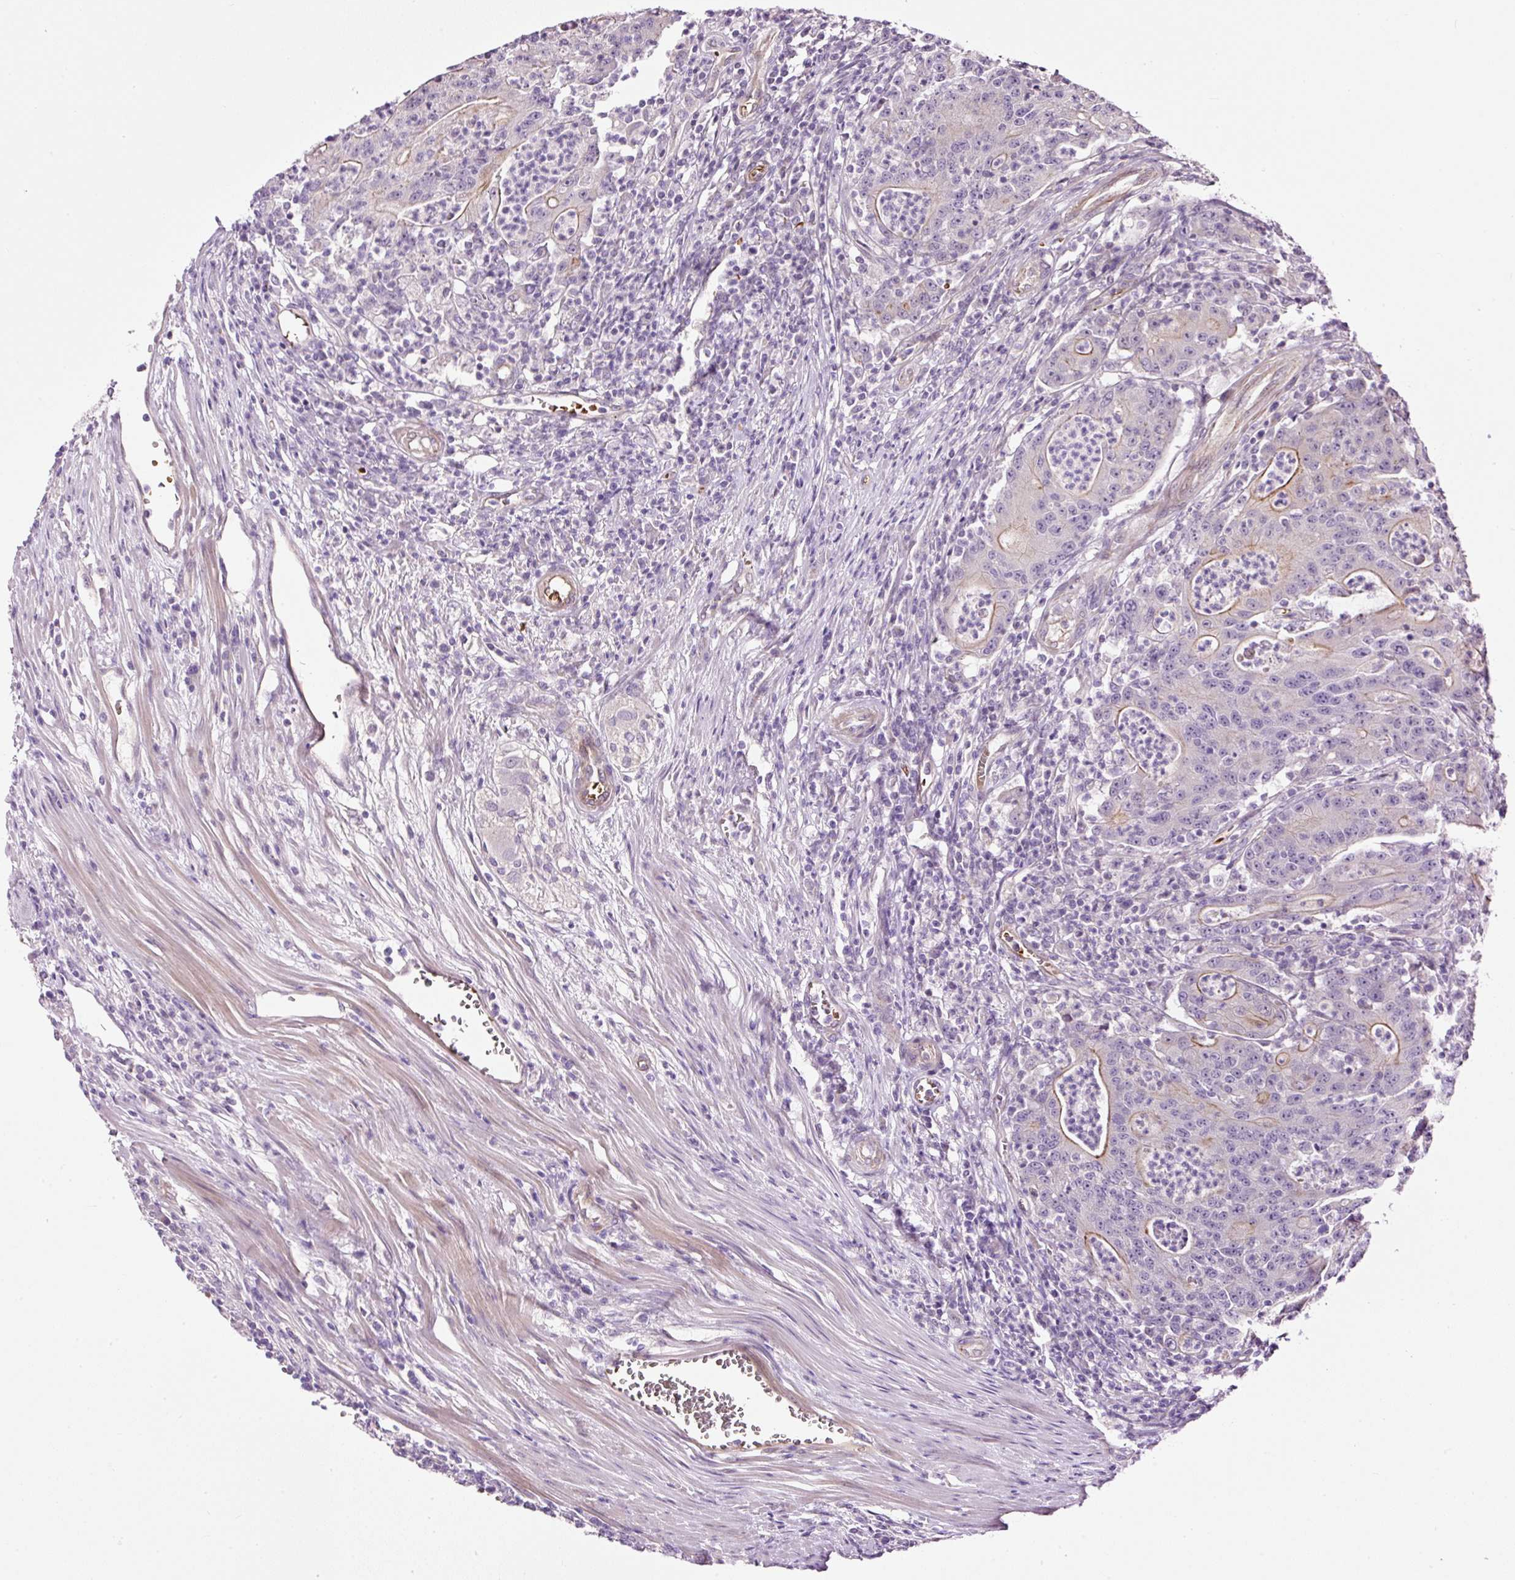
{"staining": {"intensity": "moderate", "quantity": "25%-75%", "location": "cytoplasmic/membranous"}, "tissue": "colorectal cancer", "cell_type": "Tumor cells", "image_type": "cancer", "snomed": [{"axis": "morphology", "description": "Adenocarcinoma, NOS"}, {"axis": "topography", "description": "Colon"}], "caption": "Protein staining demonstrates moderate cytoplasmic/membranous staining in about 25%-75% of tumor cells in colorectal cancer (adenocarcinoma). Ihc stains the protein in brown and the nuclei are stained blue.", "gene": "USHBP1", "patient": {"sex": "male", "age": 83}}